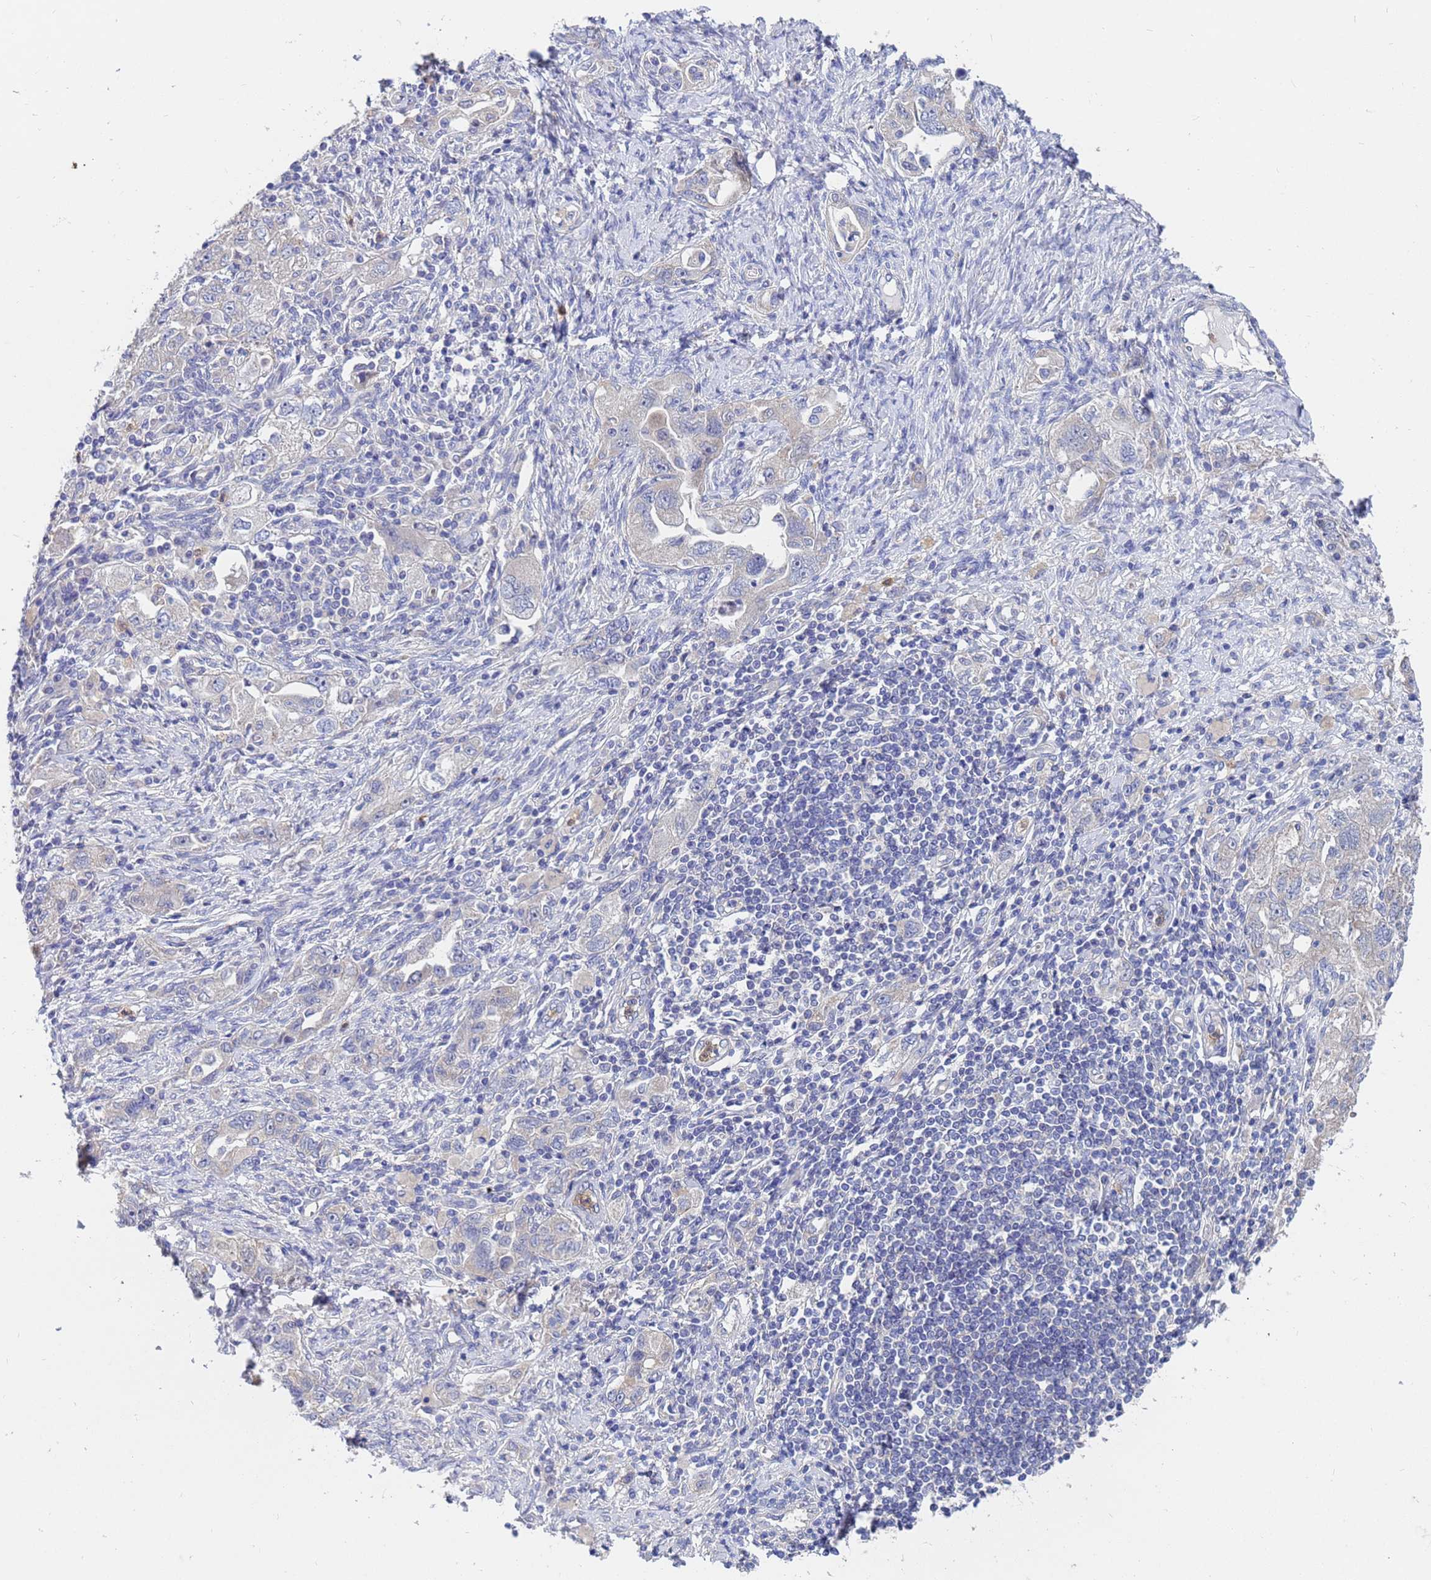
{"staining": {"intensity": "negative", "quantity": "none", "location": "none"}, "tissue": "ovarian cancer", "cell_type": "Tumor cells", "image_type": "cancer", "snomed": [{"axis": "morphology", "description": "Carcinoma, NOS"}, {"axis": "morphology", "description": "Cystadenocarcinoma, serous, NOS"}, {"axis": "topography", "description": "Ovary"}], "caption": "Tumor cells are negative for brown protein staining in carcinoma (ovarian).", "gene": "TTLL11", "patient": {"sex": "female", "age": 69}}